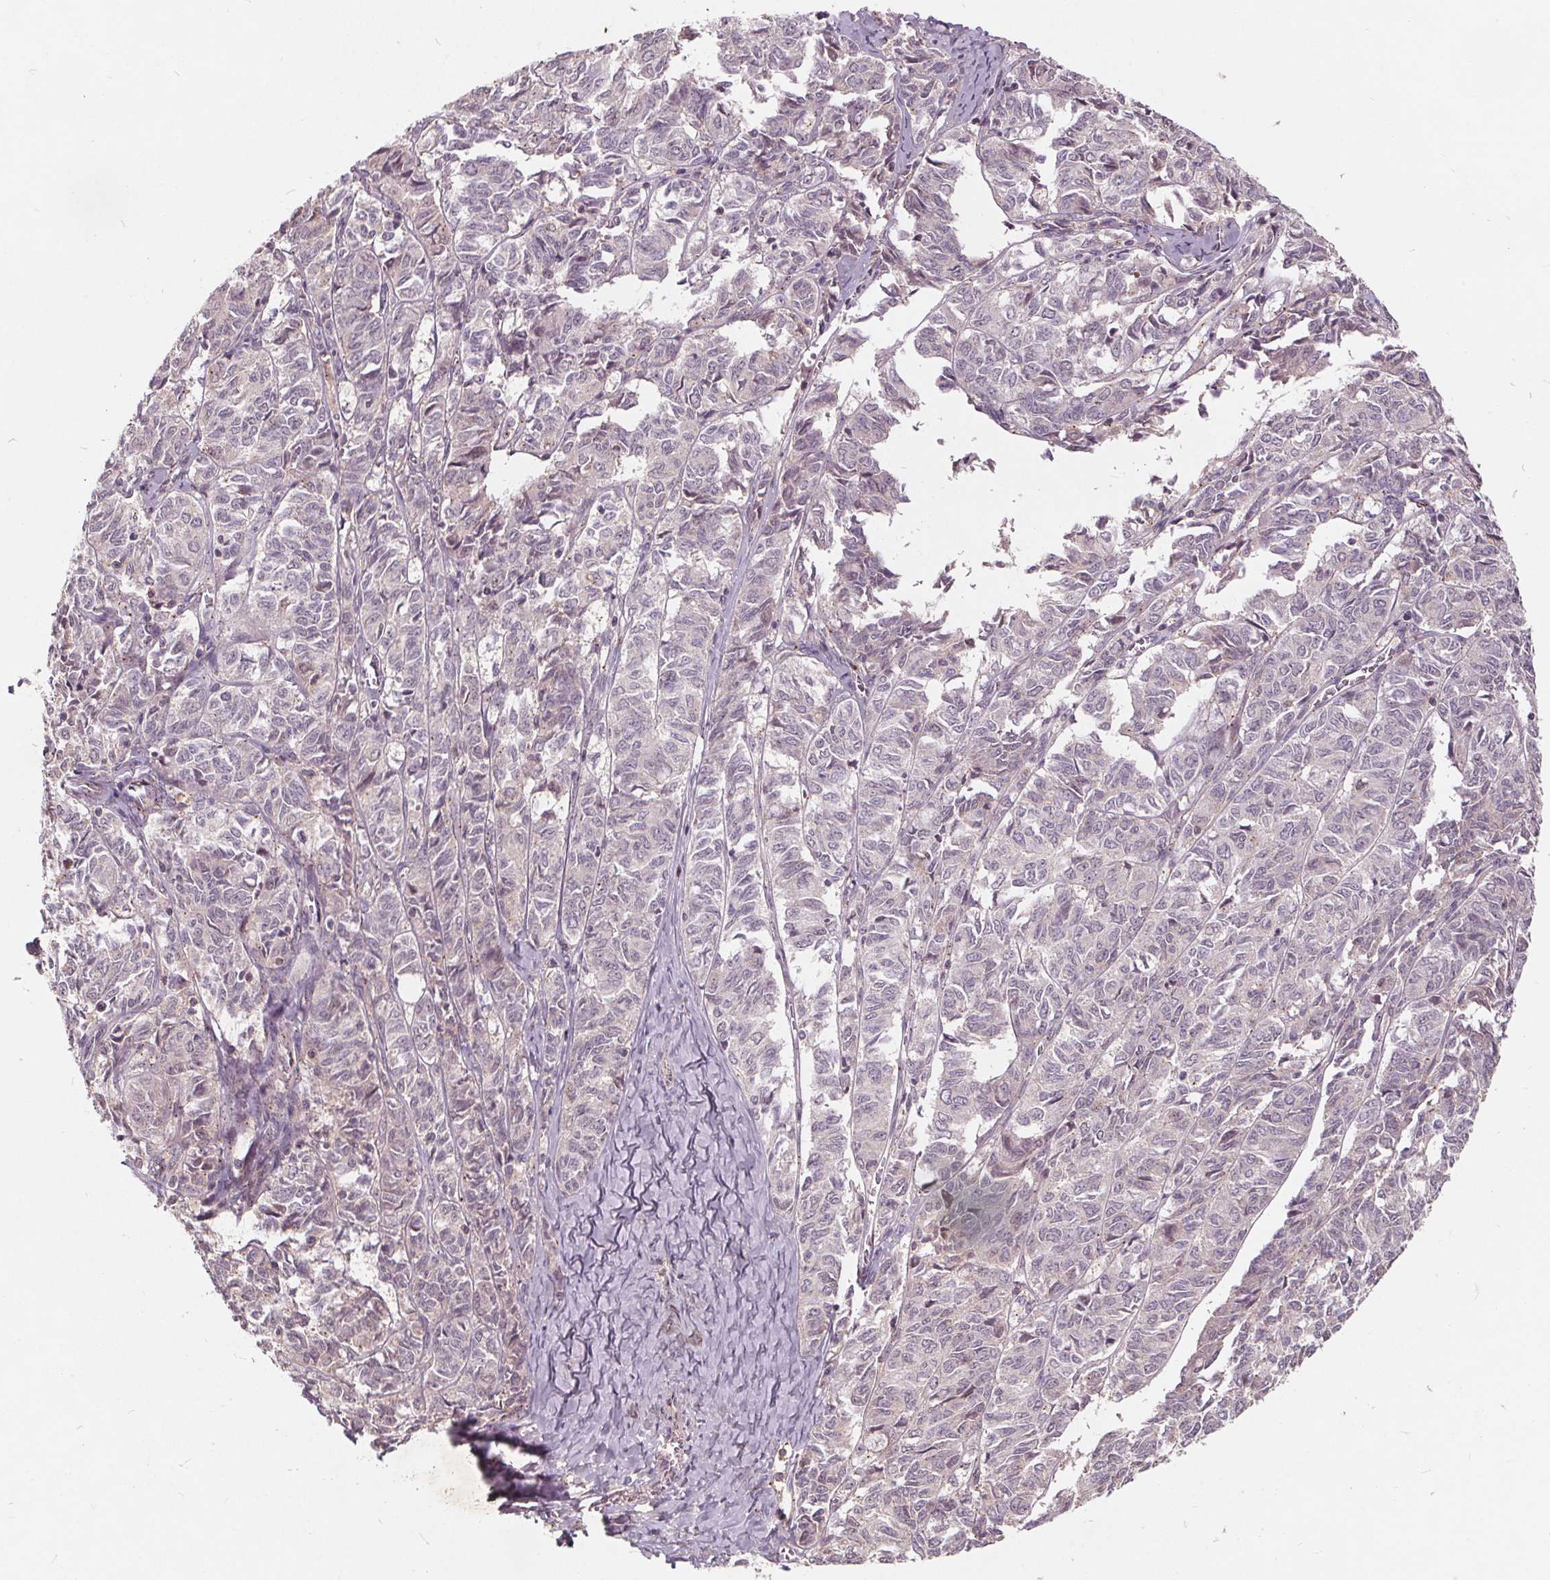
{"staining": {"intensity": "negative", "quantity": "none", "location": "none"}, "tissue": "ovarian cancer", "cell_type": "Tumor cells", "image_type": "cancer", "snomed": [{"axis": "morphology", "description": "Carcinoma, endometroid"}, {"axis": "topography", "description": "Ovary"}], "caption": "The IHC image has no significant expression in tumor cells of endometroid carcinoma (ovarian) tissue. (Immunohistochemistry, brightfield microscopy, high magnification).", "gene": "CSNK1G2", "patient": {"sex": "female", "age": 80}}